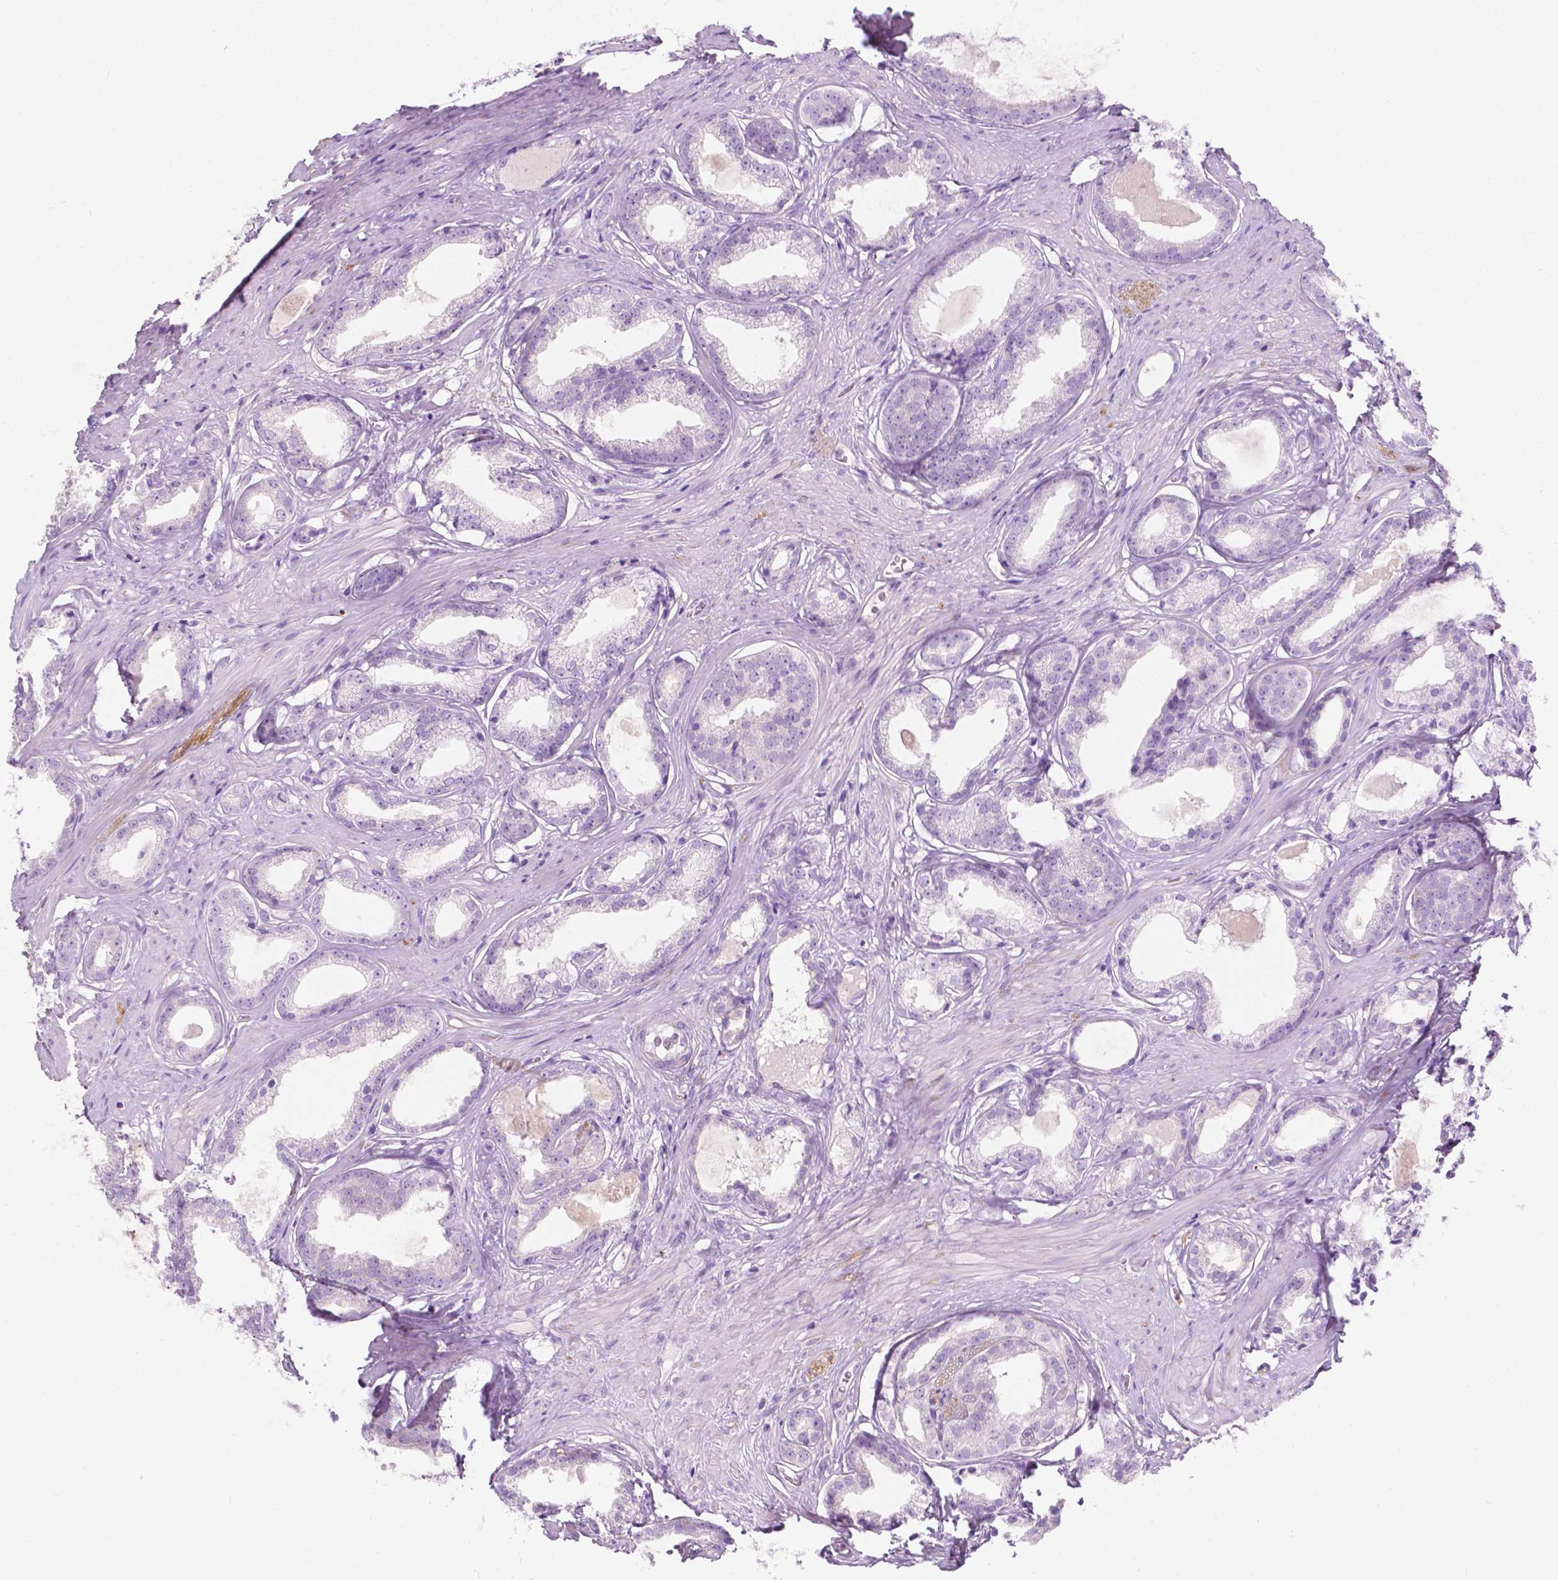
{"staining": {"intensity": "negative", "quantity": "none", "location": "none"}, "tissue": "prostate cancer", "cell_type": "Tumor cells", "image_type": "cancer", "snomed": [{"axis": "morphology", "description": "Adenocarcinoma, Low grade"}, {"axis": "topography", "description": "Prostate"}], "caption": "Immunohistochemistry (IHC) photomicrograph of neoplastic tissue: prostate cancer stained with DAB demonstrates no significant protein expression in tumor cells. (Brightfield microscopy of DAB (3,3'-diaminobenzidine) IHC at high magnification).", "gene": "GNAO1", "patient": {"sex": "male", "age": 65}}